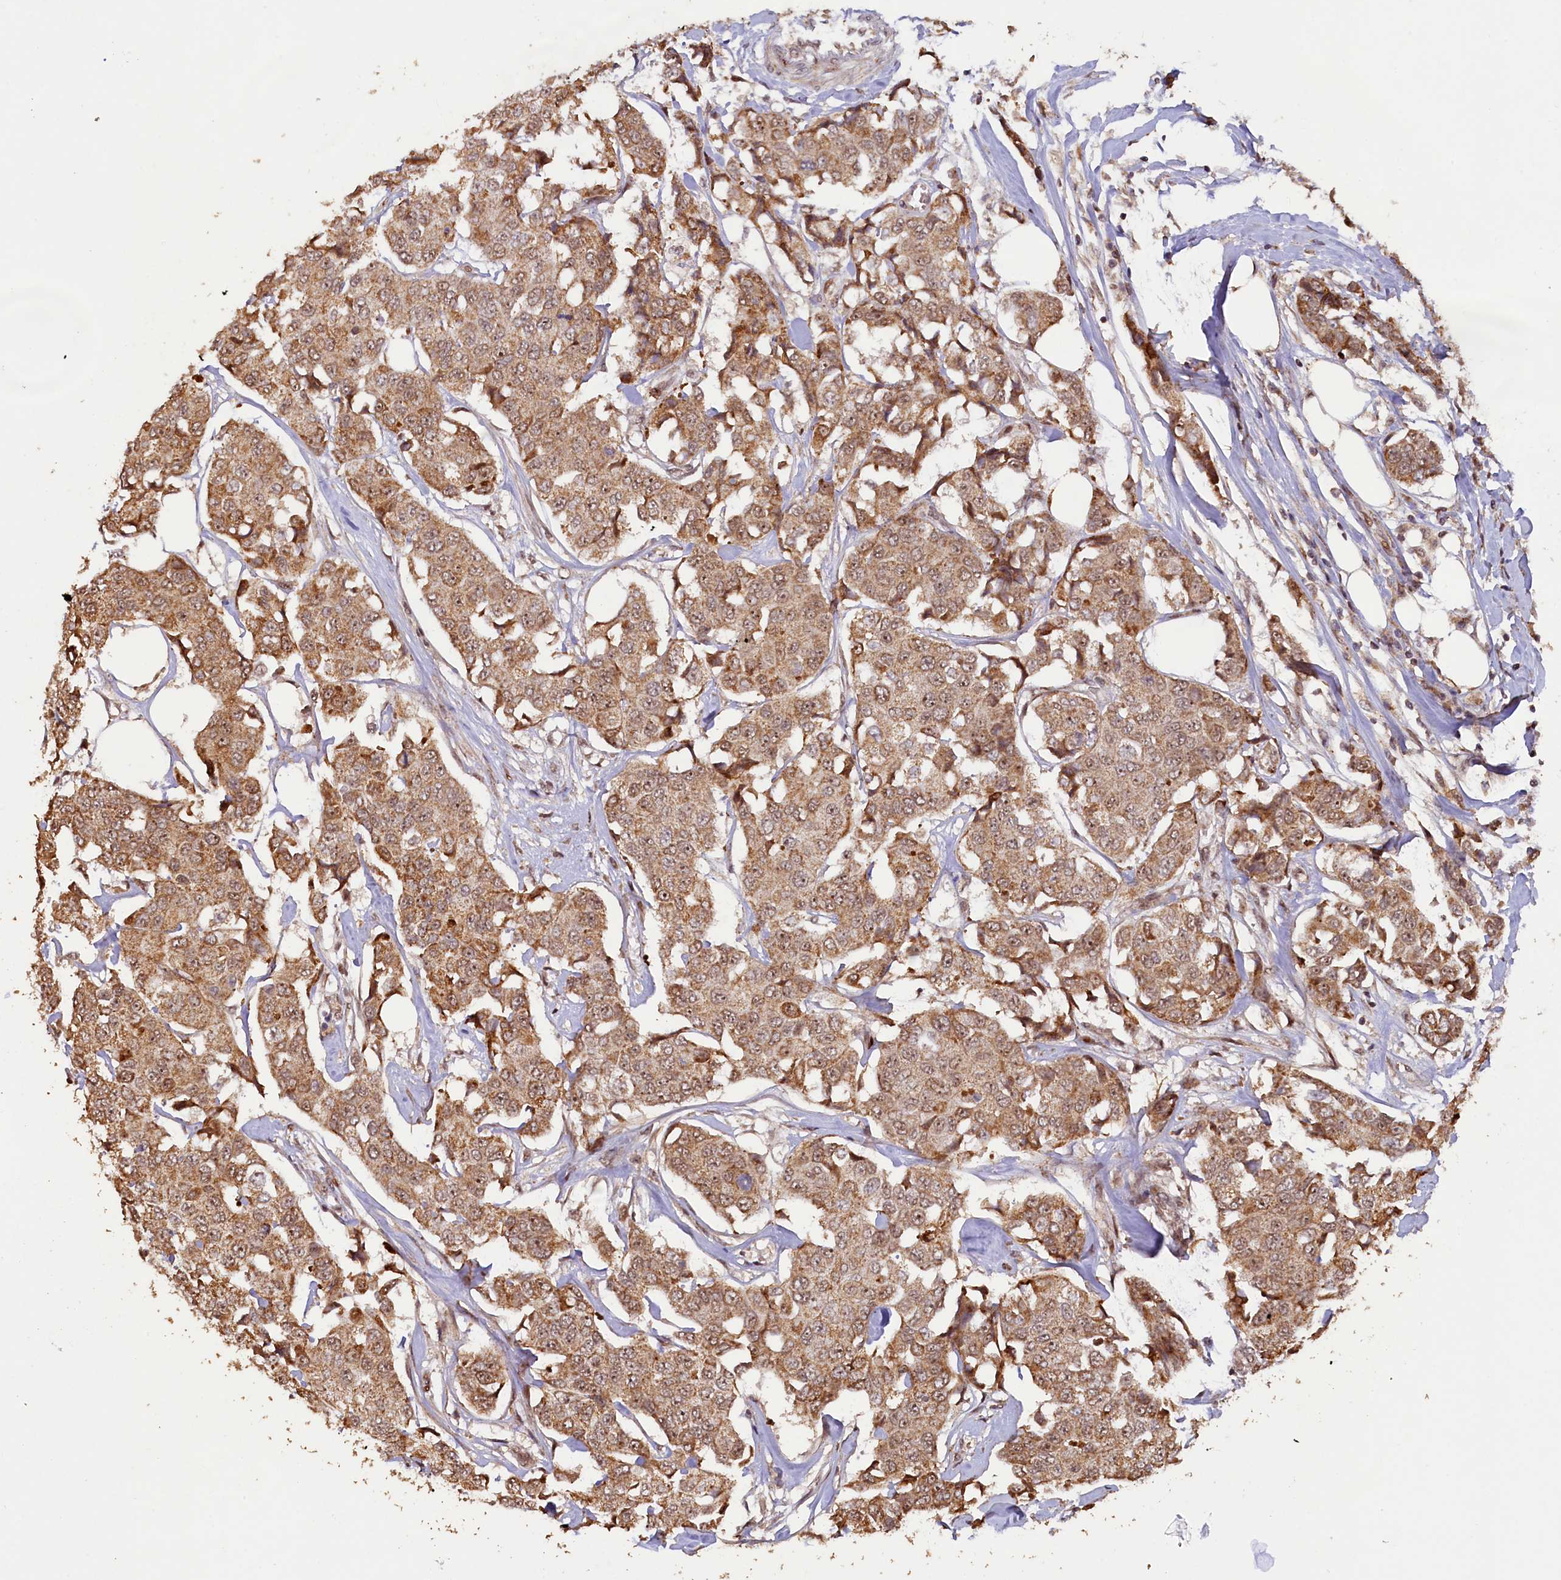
{"staining": {"intensity": "moderate", "quantity": ">75%", "location": "cytoplasmic/membranous,nuclear"}, "tissue": "breast cancer", "cell_type": "Tumor cells", "image_type": "cancer", "snomed": [{"axis": "morphology", "description": "Duct carcinoma"}, {"axis": "topography", "description": "Breast"}], "caption": "This micrograph demonstrates immunohistochemistry staining of human breast cancer (intraductal carcinoma), with medium moderate cytoplasmic/membranous and nuclear staining in approximately >75% of tumor cells.", "gene": "SHPRH", "patient": {"sex": "female", "age": 80}}